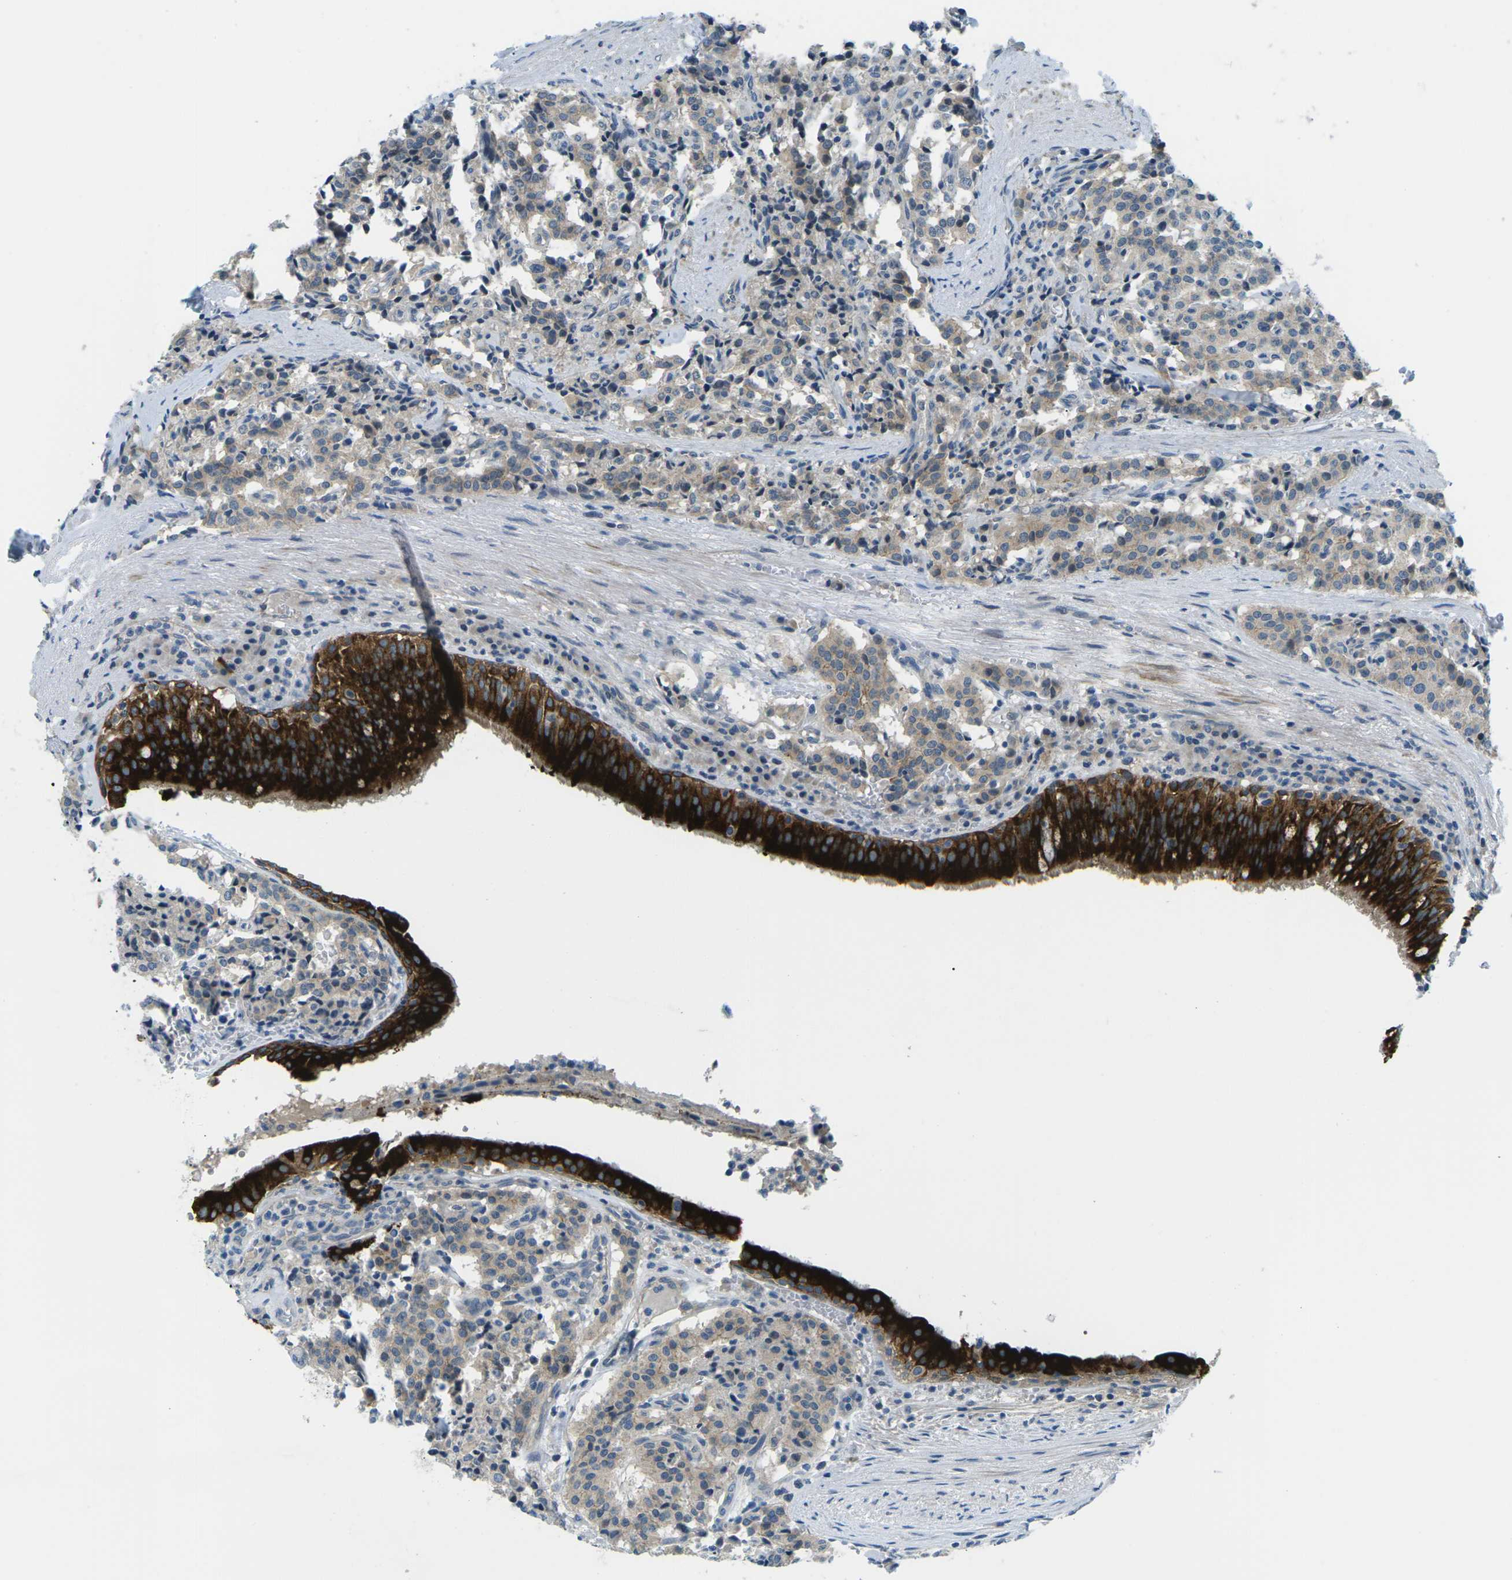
{"staining": {"intensity": "weak", "quantity": "<25%", "location": "cytoplasmic/membranous"}, "tissue": "carcinoid", "cell_type": "Tumor cells", "image_type": "cancer", "snomed": [{"axis": "morphology", "description": "Carcinoid, malignant, NOS"}, {"axis": "topography", "description": "Lung"}], "caption": "Immunohistochemistry micrograph of neoplastic tissue: human carcinoid stained with DAB shows no significant protein staining in tumor cells.", "gene": "CTNND1", "patient": {"sex": "male", "age": 30}}